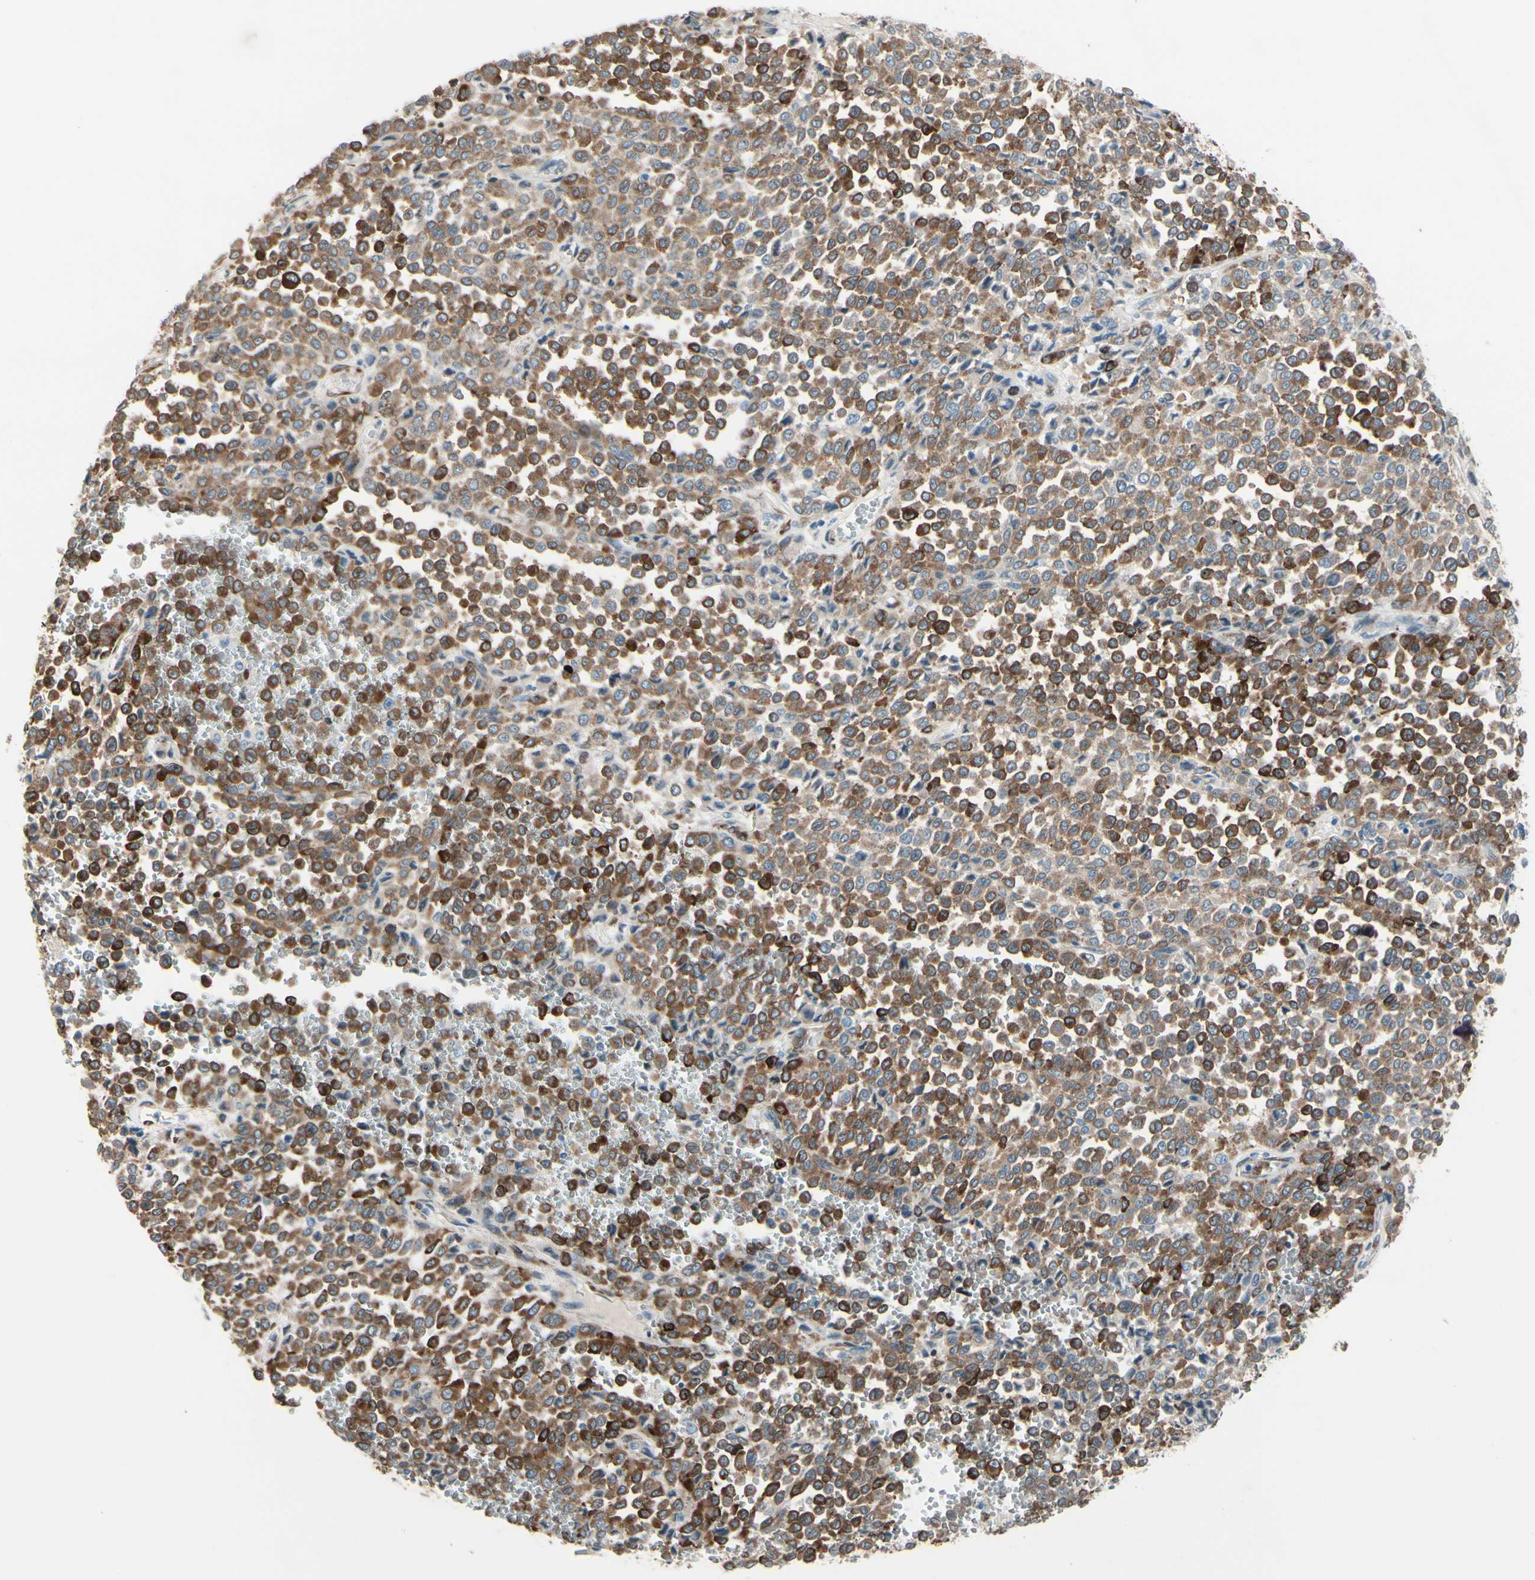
{"staining": {"intensity": "strong", "quantity": ">75%", "location": "cytoplasmic/membranous"}, "tissue": "melanoma", "cell_type": "Tumor cells", "image_type": "cancer", "snomed": [{"axis": "morphology", "description": "Malignant melanoma, Metastatic site"}, {"axis": "topography", "description": "Pancreas"}], "caption": "There is high levels of strong cytoplasmic/membranous staining in tumor cells of melanoma, as demonstrated by immunohistochemical staining (brown color).", "gene": "MAP2", "patient": {"sex": "female", "age": 30}}